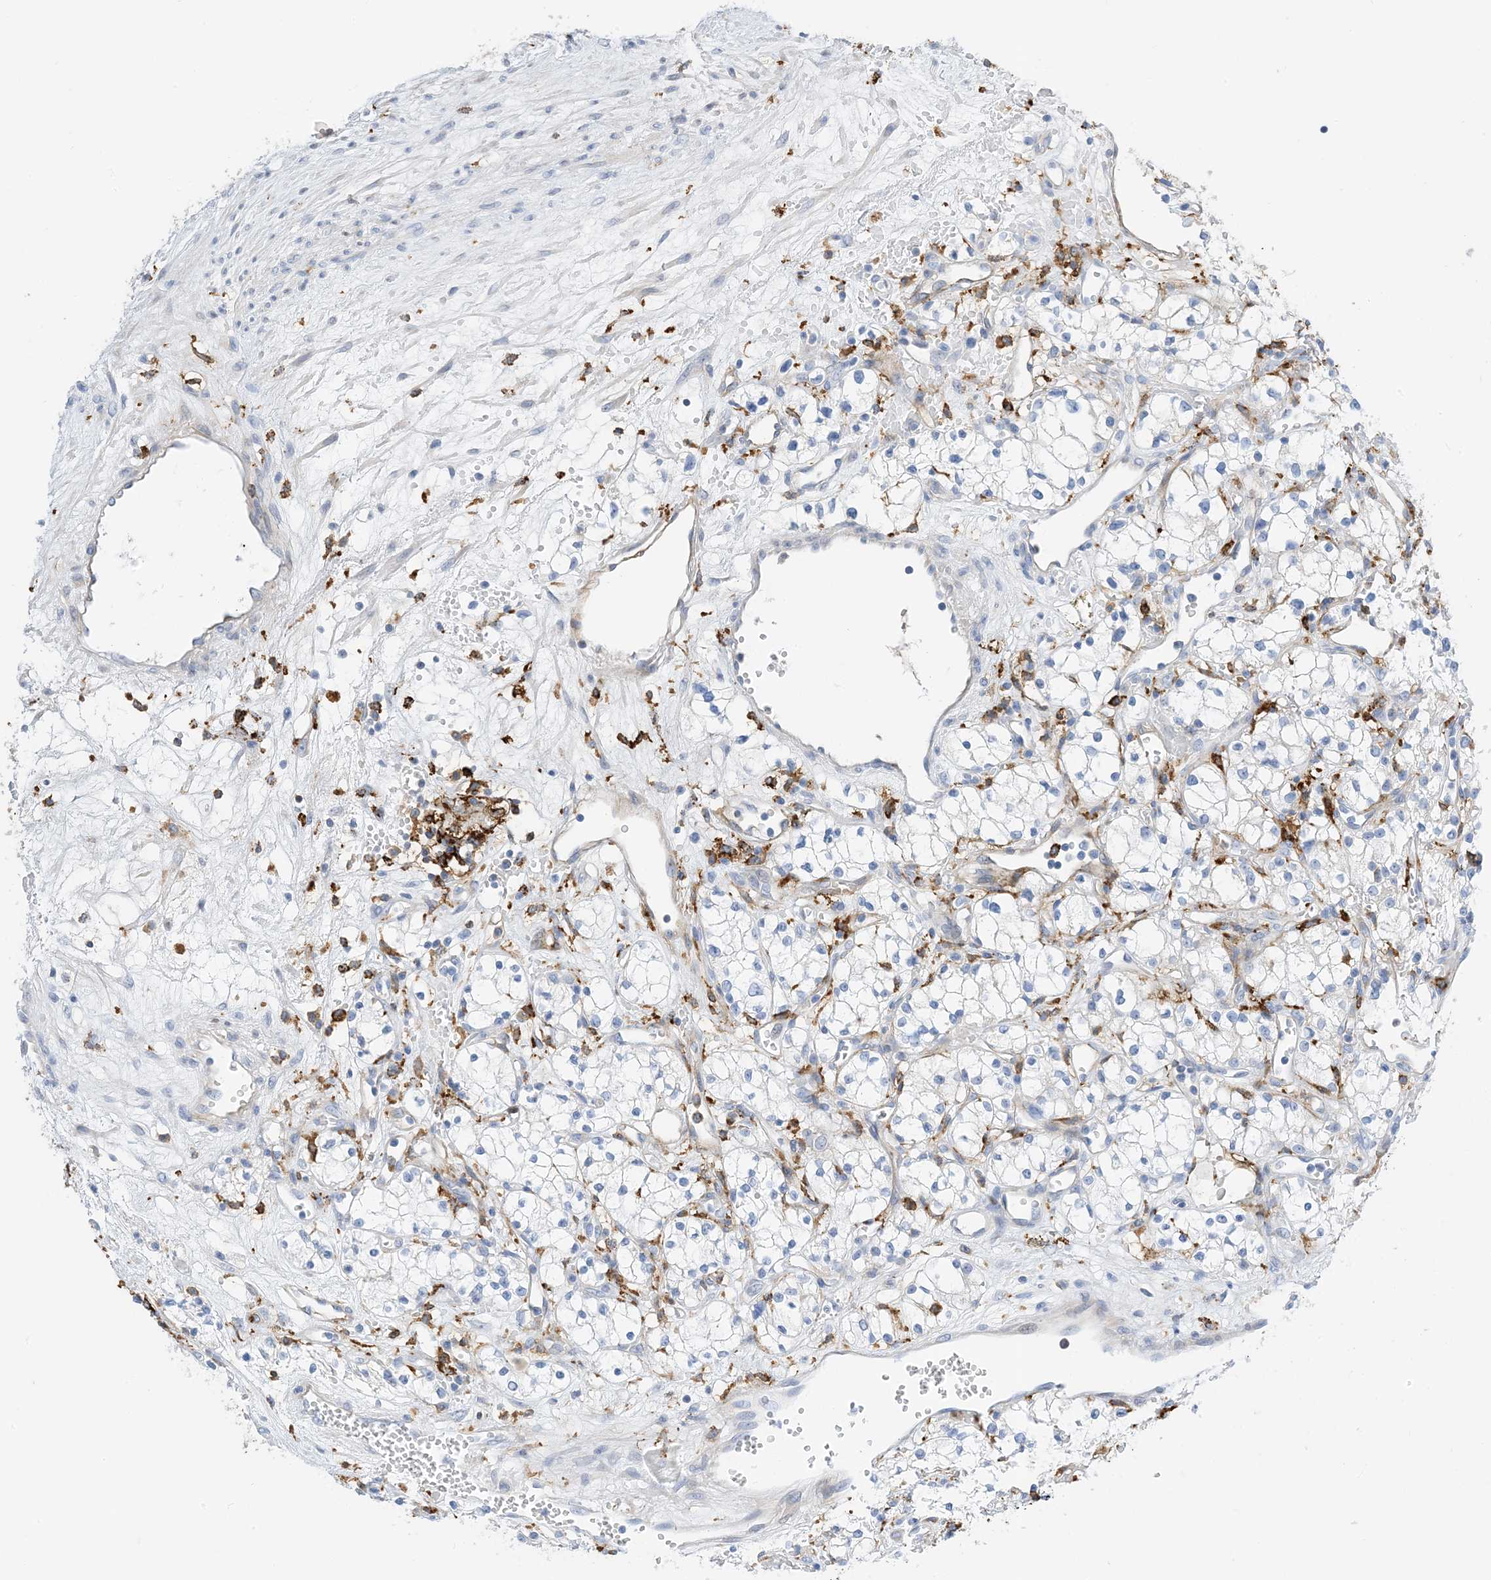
{"staining": {"intensity": "negative", "quantity": "none", "location": "none"}, "tissue": "renal cancer", "cell_type": "Tumor cells", "image_type": "cancer", "snomed": [{"axis": "morphology", "description": "Adenocarcinoma, NOS"}, {"axis": "topography", "description": "Kidney"}], "caption": "Renal cancer stained for a protein using immunohistochemistry (IHC) reveals no positivity tumor cells.", "gene": "DPH3", "patient": {"sex": "male", "age": 59}}